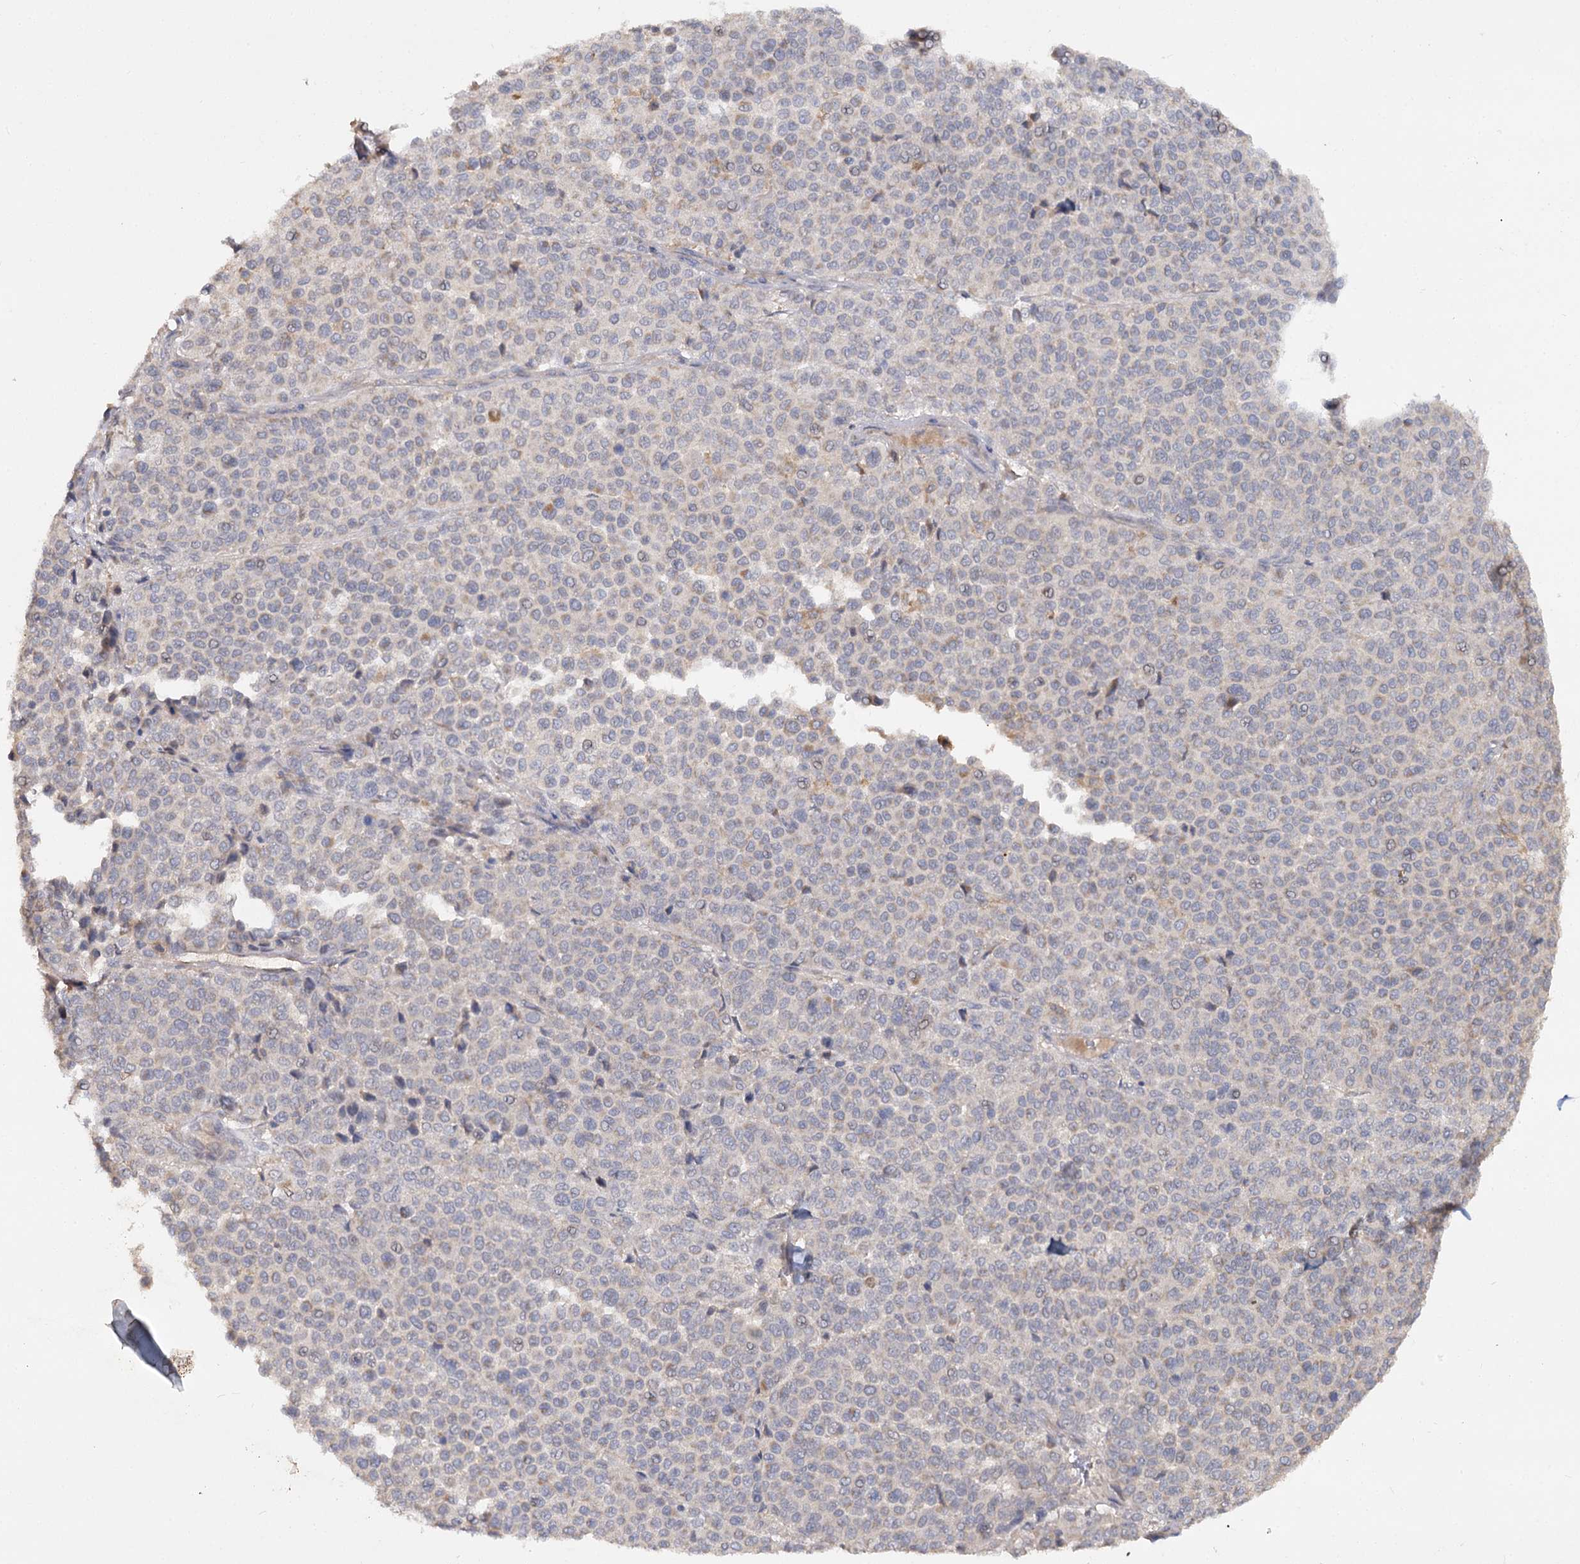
{"staining": {"intensity": "negative", "quantity": "none", "location": "none"}, "tissue": "melanoma", "cell_type": "Tumor cells", "image_type": "cancer", "snomed": [{"axis": "morphology", "description": "Malignant melanoma, Metastatic site"}, {"axis": "topography", "description": "Pancreas"}], "caption": "This is a photomicrograph of immunohistochemistry staining of malignant melanoma (metastatic site), which shows no staining in tumor cells.", "gene": "ANGPTL5", "patient": {"sex": "female", "age": 30}}